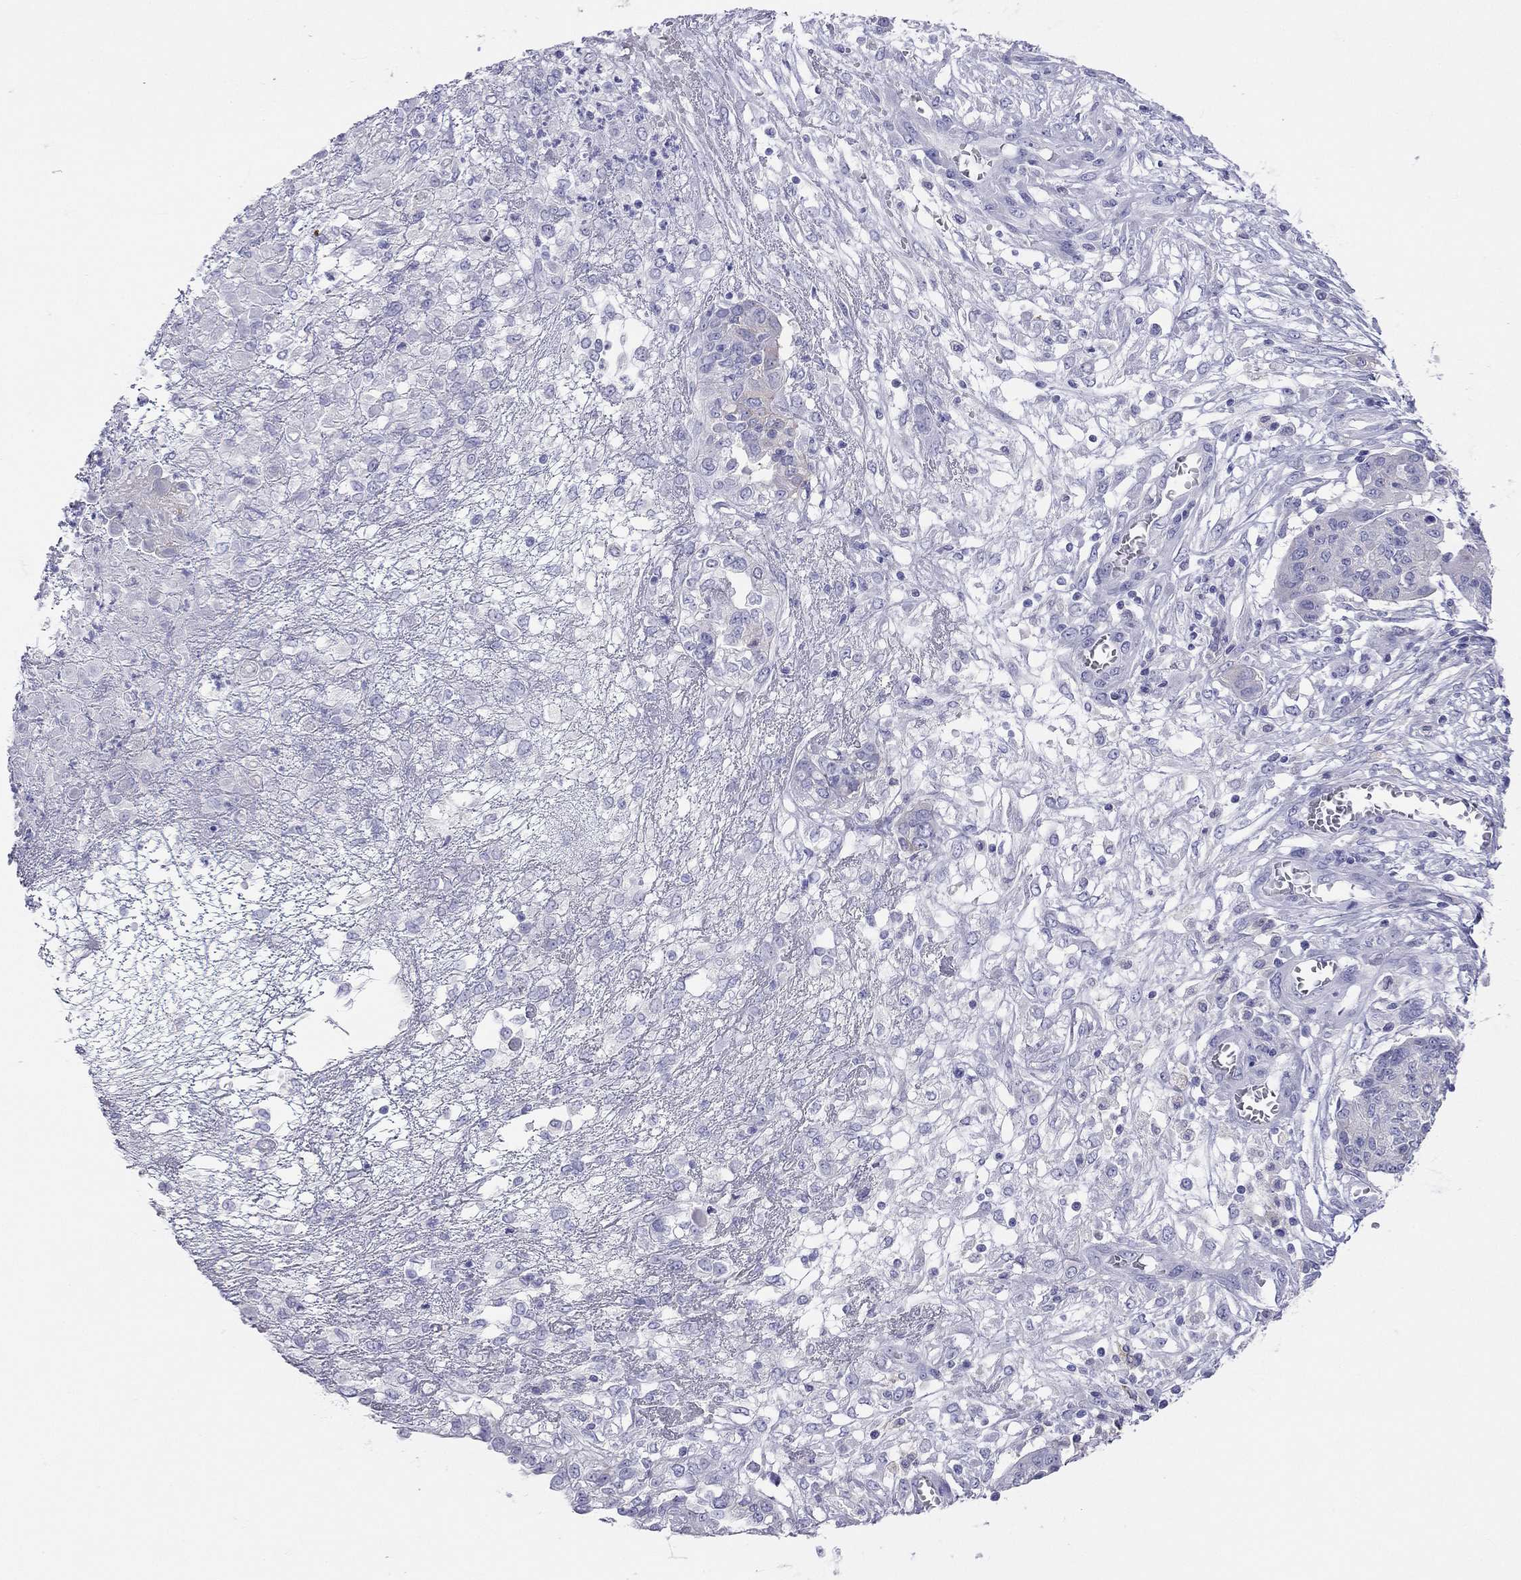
{"staining": {"intensity": "negative", "quantity": "none", "location": "none"}, "tissue": "ovarian cancer", "cell_type": "Tumor cells", "image_type": "cancer", "snomed": [{"axis": "morphology", "description": "Cystadenocarcinoma, serous, NOS"}, {"axis": "topography", "description": "Ovary"}], "caption": "The micrograph demonstrates no staining of tumor cells in serous cystadenocarcinoma (ovarian). Nuclei are stained in blue.", "gene": "HLA-DQB2", "patient": {"sex": "female", "age": 67}}